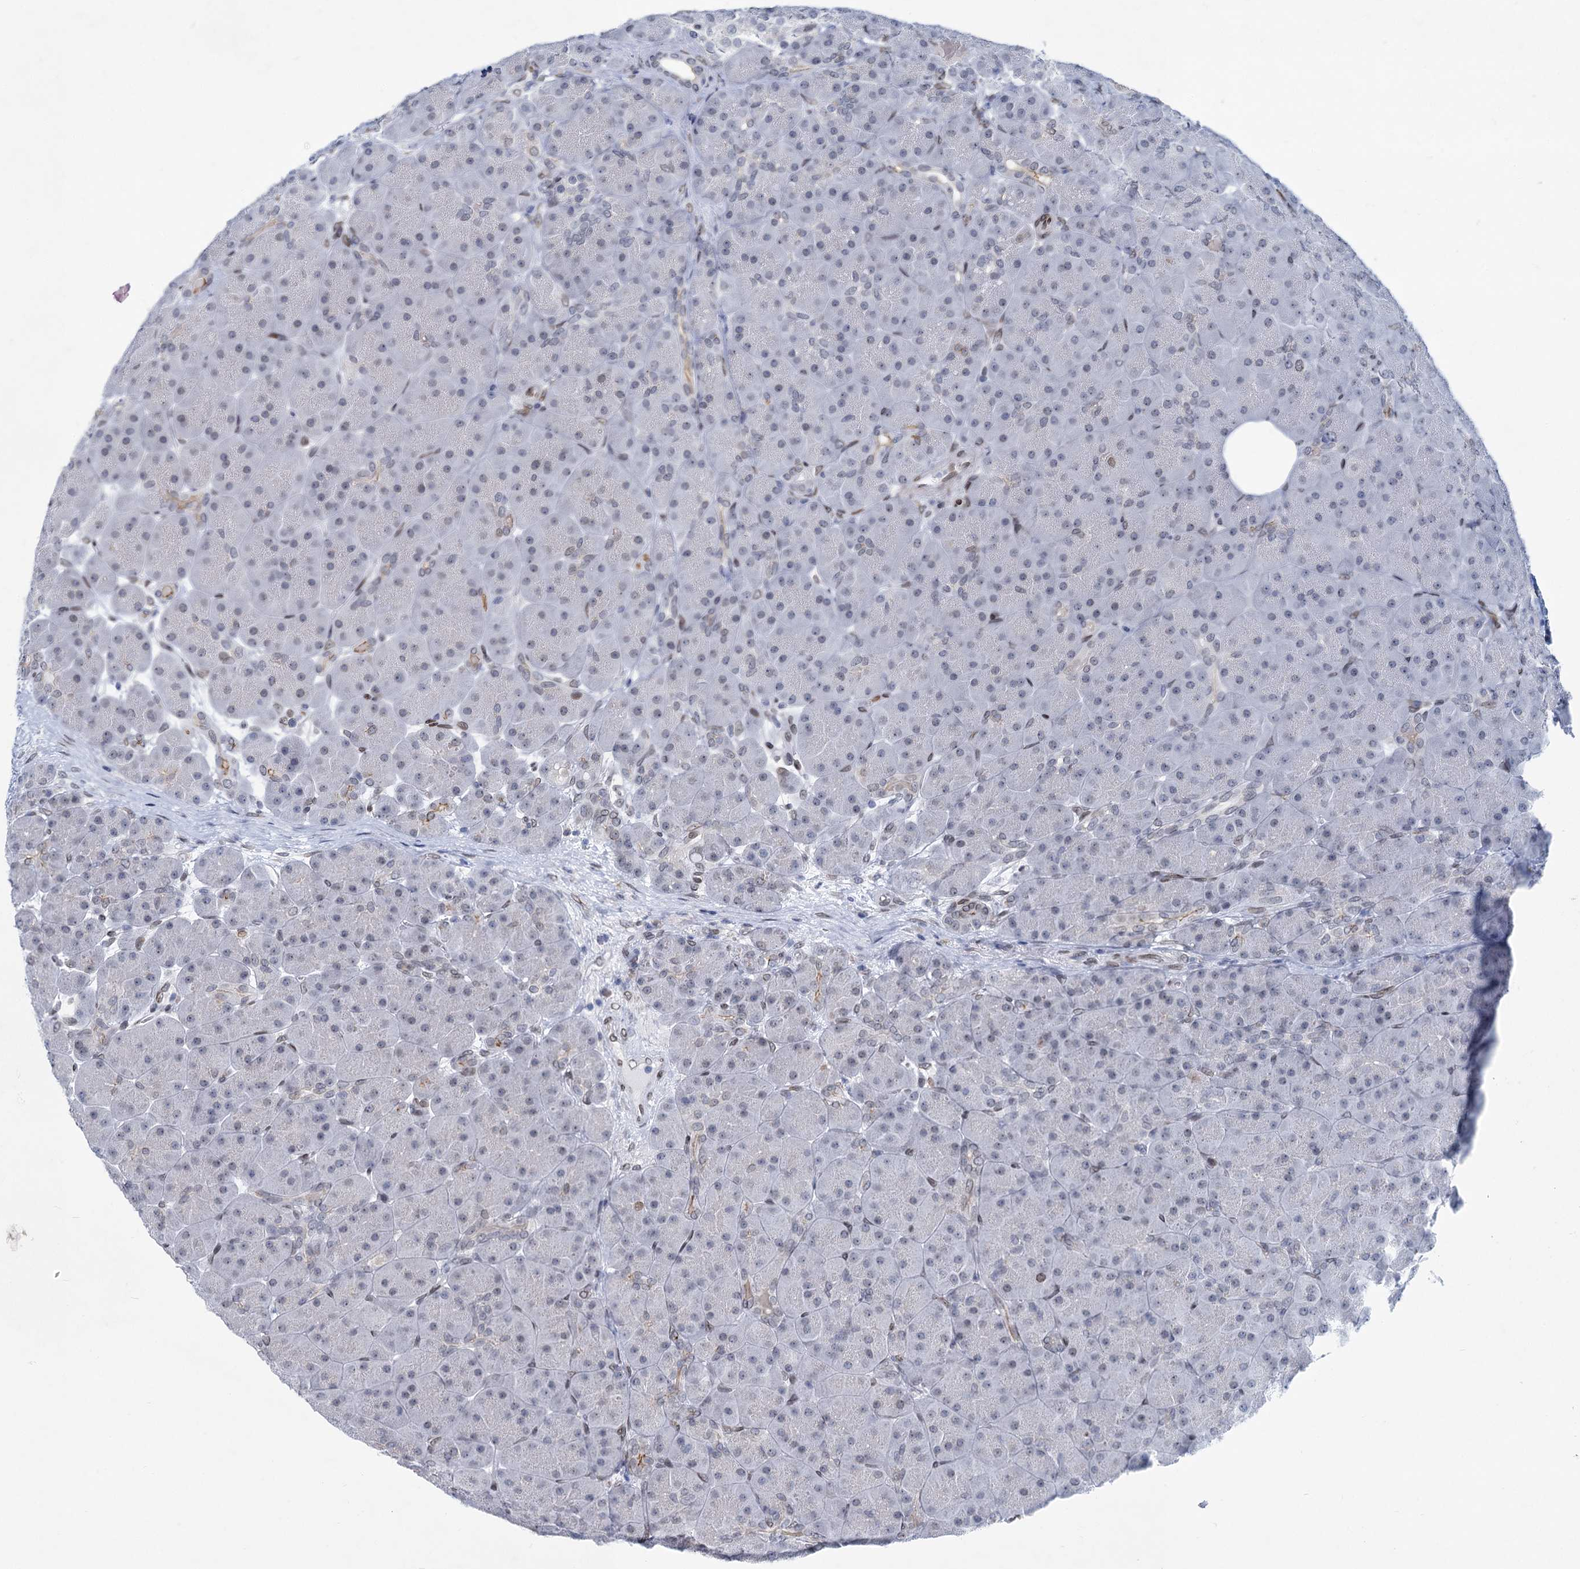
{"staining": {"intensity": "moderate", "quantity": "<25%", "location": "cytoplasmic/membranous"}, "tissue": "pancreas", "cell_type": "Exocrine glandular cells", "image_type": "normal", "snomed": [{"axis": "morphology", "description": "Normal tissue, NOS"}, {"axis": "topography", "description": "Pancreas"}], "caption": "Immunohistochemistry (IHC) histopathology image of normal pancreas: human pancreas stained using immunohistochemistry demonstrates low levels of moderate protein expression localized specifically in the cytoplasmic/membranous of exocrine glandular cells, appearing as a cytoplasmic/membranous brown color.", "gene": "PRSS35", "patient": {"sex": "male", "age": 66}}